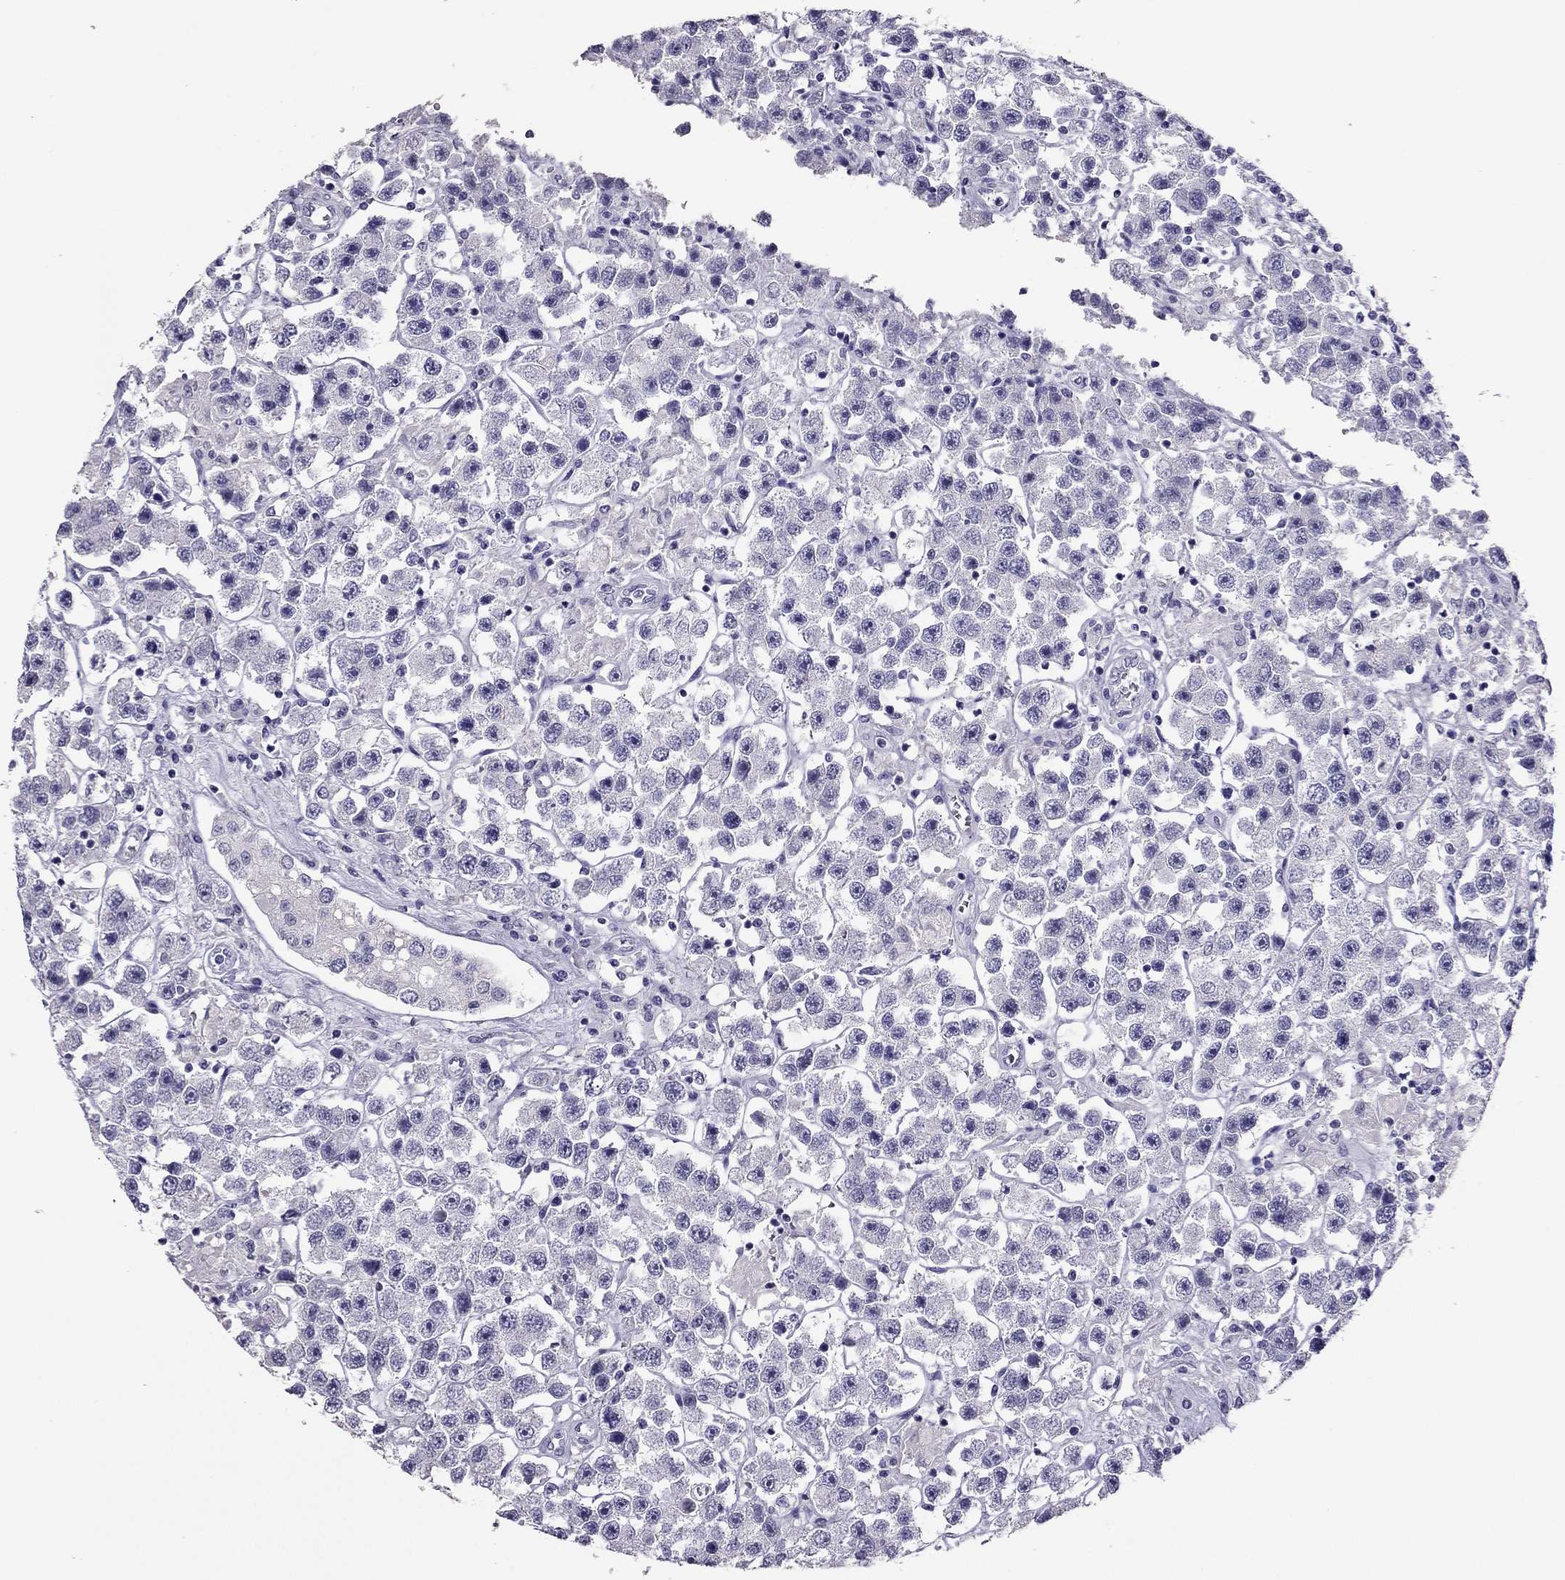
{"staining": {"intensity": "negative", "quantity": "none", "location": "none"}, "tissue": "testis cancer", "cell_type": "Tumor cells", "image_type": "cancer", "snomed": [{"axis": "morphology", "description": "Seminoma, NOS"}, {"axis": "topography", "description": "Testis"}], "caption": "Immunohistochemistry micrograph of human testis seminoma stained for a protein (brown), which shows no staining in tumor cells.", "gene": "RHO", "patient": {"sex": "male", "age": 45}}